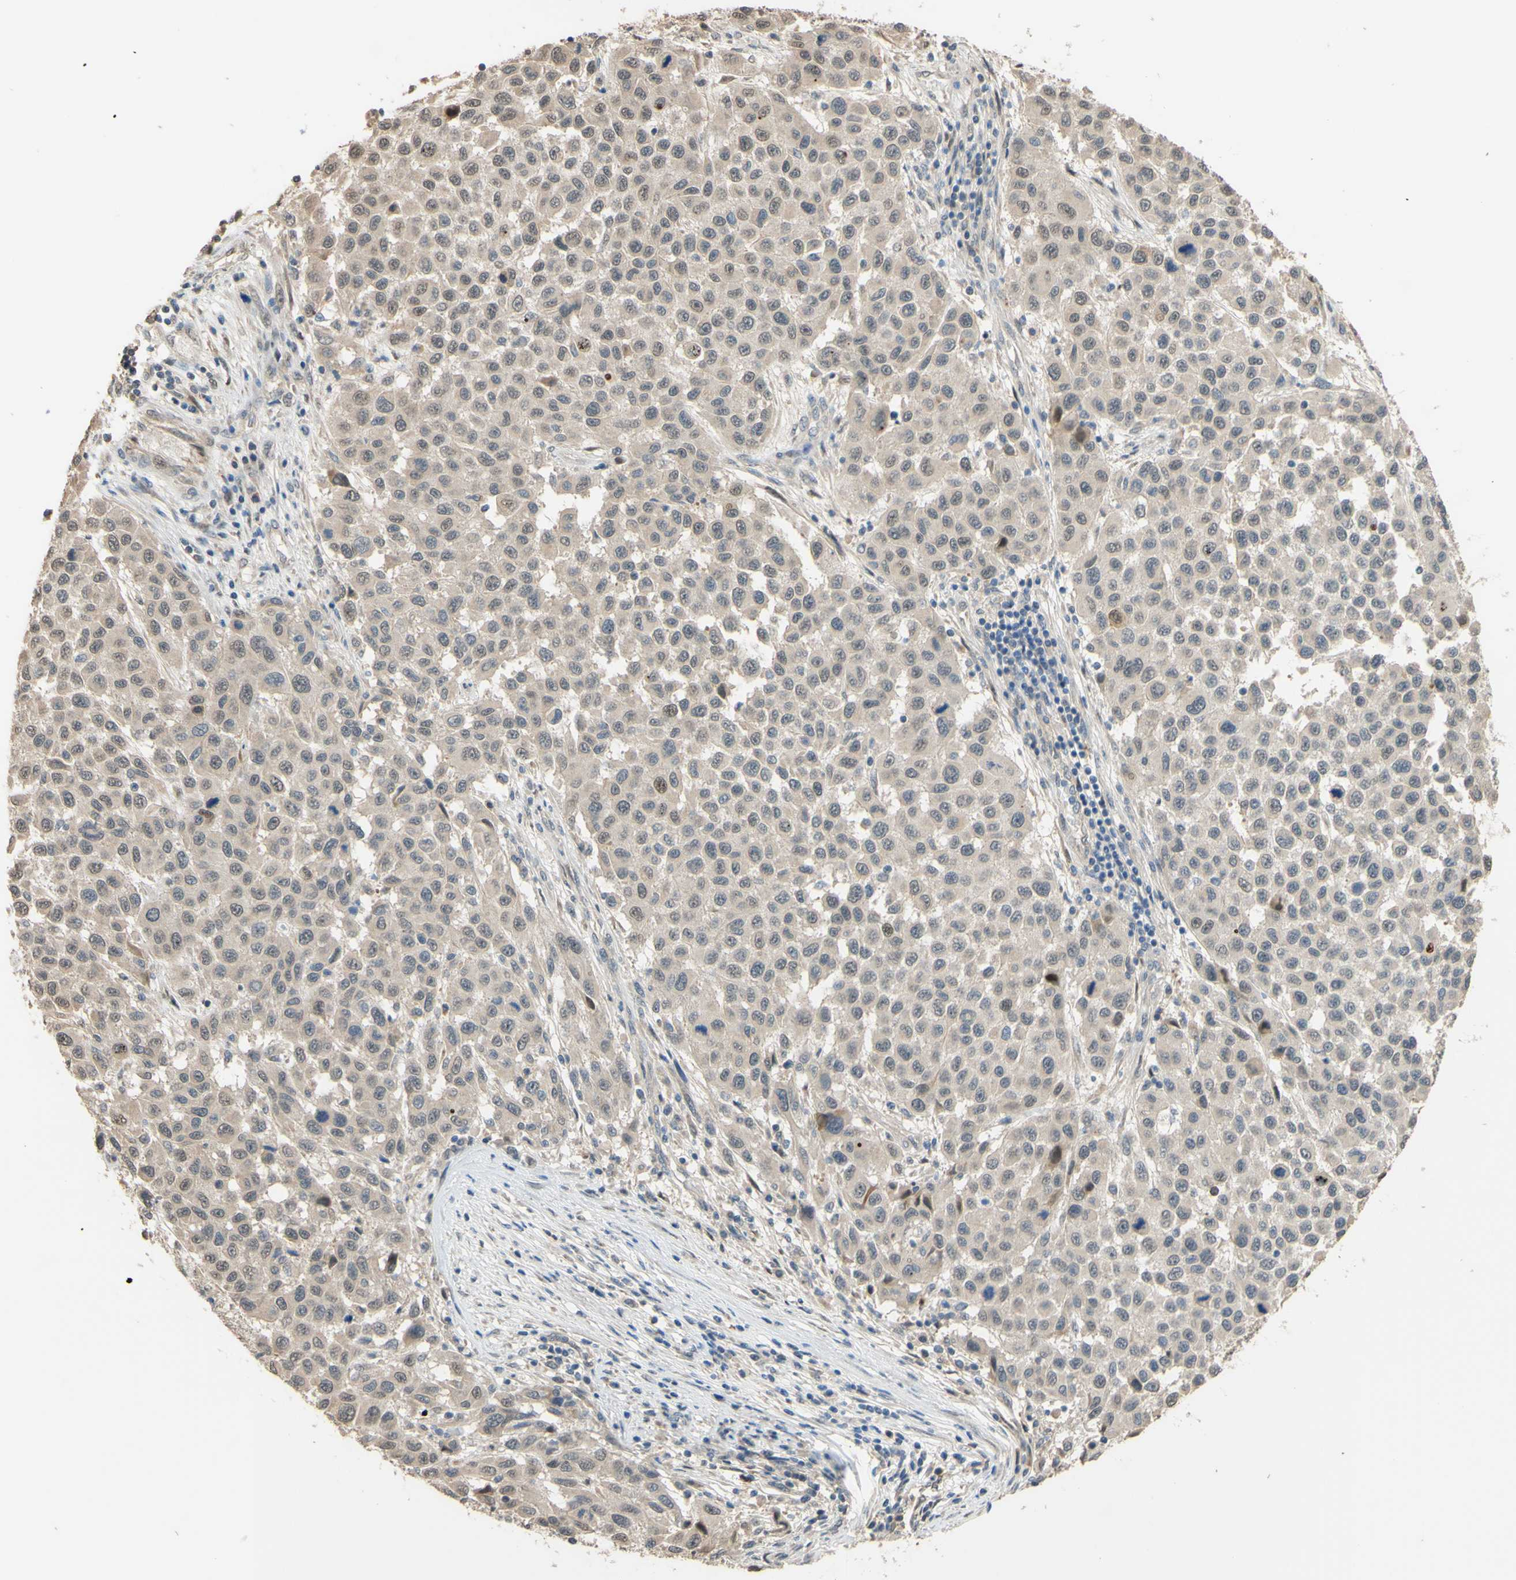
{"staining": {"intensity": "weak", "quantity": "<25%", "location": "cytoplasmic/membranous,nuclear"}, "tissue": "melanoma", "cell_type": "Tumor cells", "image_type": "cancer", "snomed": [{"axis": "morphology", "description": "Malignant melanoma, Metastatic site"}, {"axis": "topography", "description": "Lymph node"}], "caption": "Histopathology image shows no significant protein expression in tumor cells of malignant melanoma (metastatic site).", "gene": "SMIM19", "patient": {"sex": "male", "age": 61}}